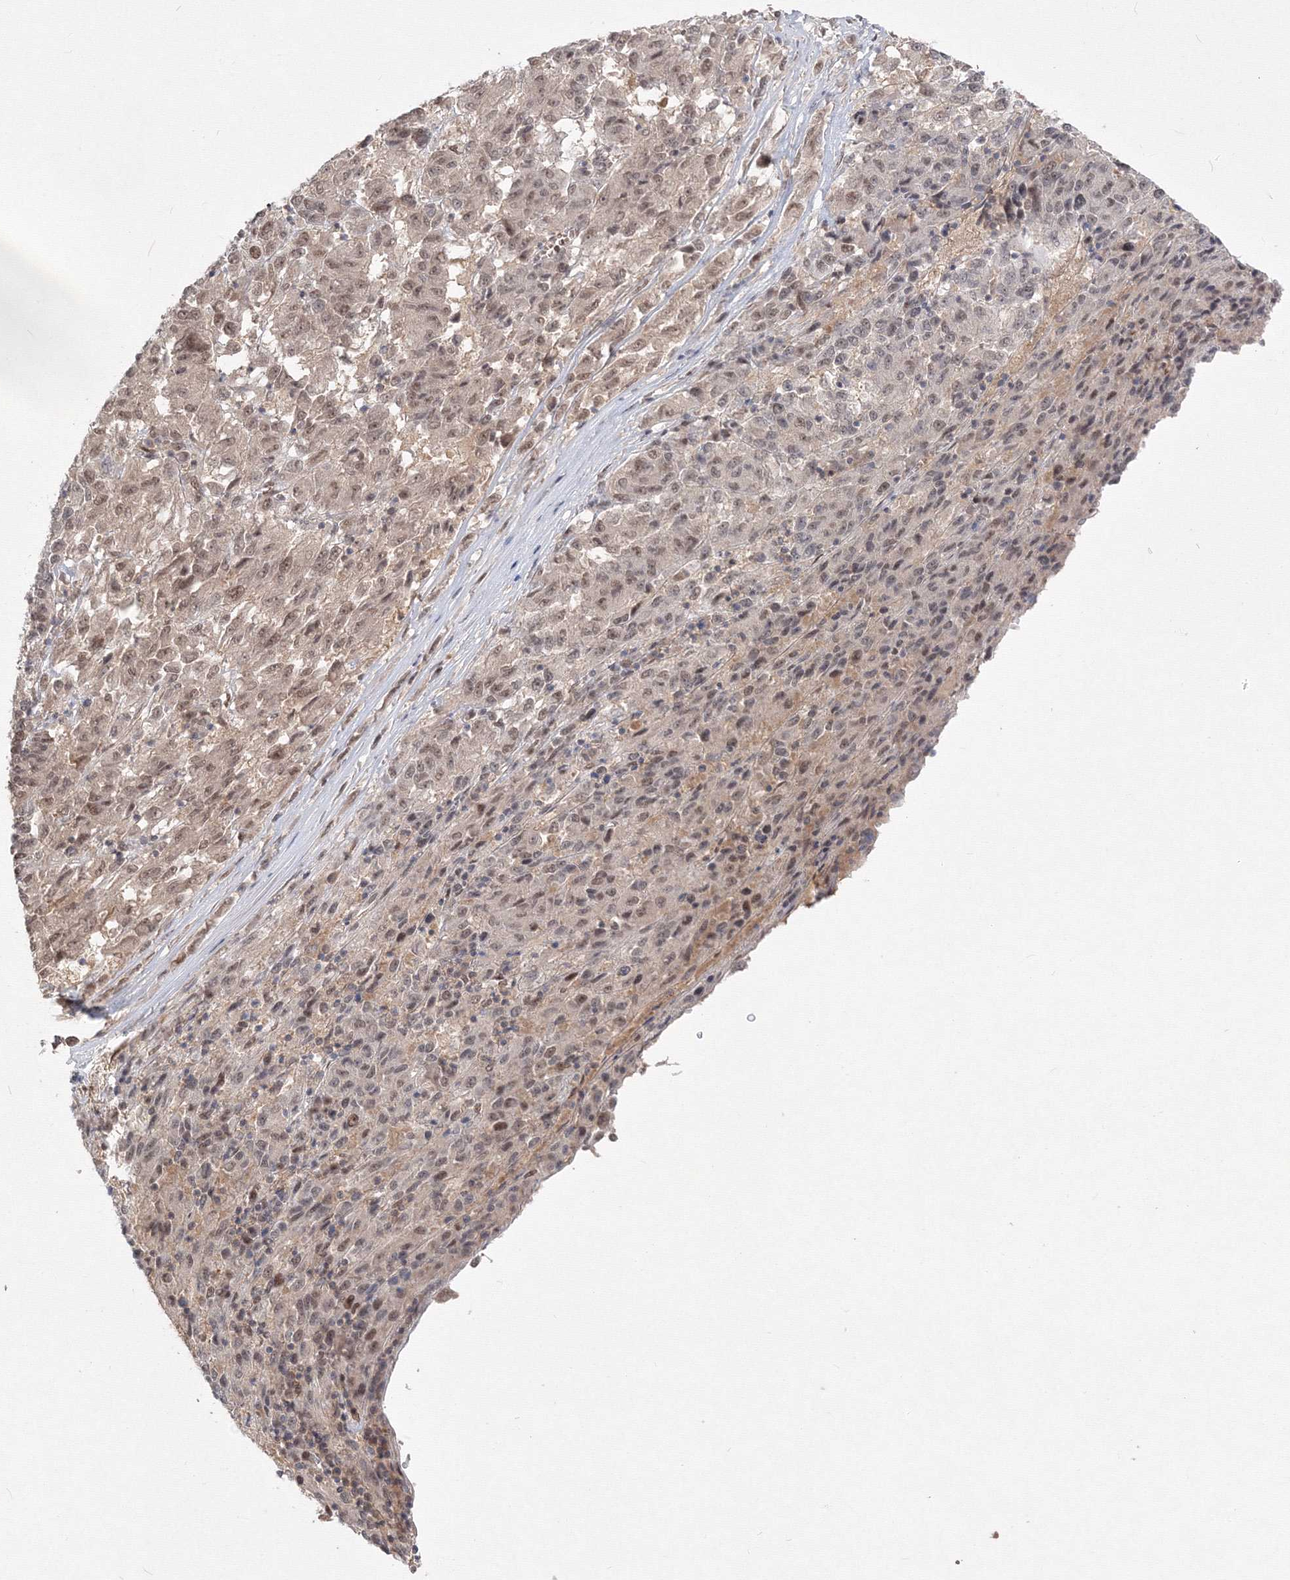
{"staining": {"intensity": "moderate", "quantity": ">75%", "location": "nuclear"}, "tissue": "melanoma", "cell_type": "Tumor cells", "image_type": "cancer", "snomed": [{"axis": "morphology", "description": "Malignant melanoma, Metastatic site"}, {"axis": "topography", "description": "Lung"}], "caption": "Approximately >75% of tumor cells in malignant melanoma (metastatic site) show moderate nuclear protein positivity as visualized by brown immunohistochemical staining.", "gene": "COPS4", "patient": {"sex": "male", "age": 64}}